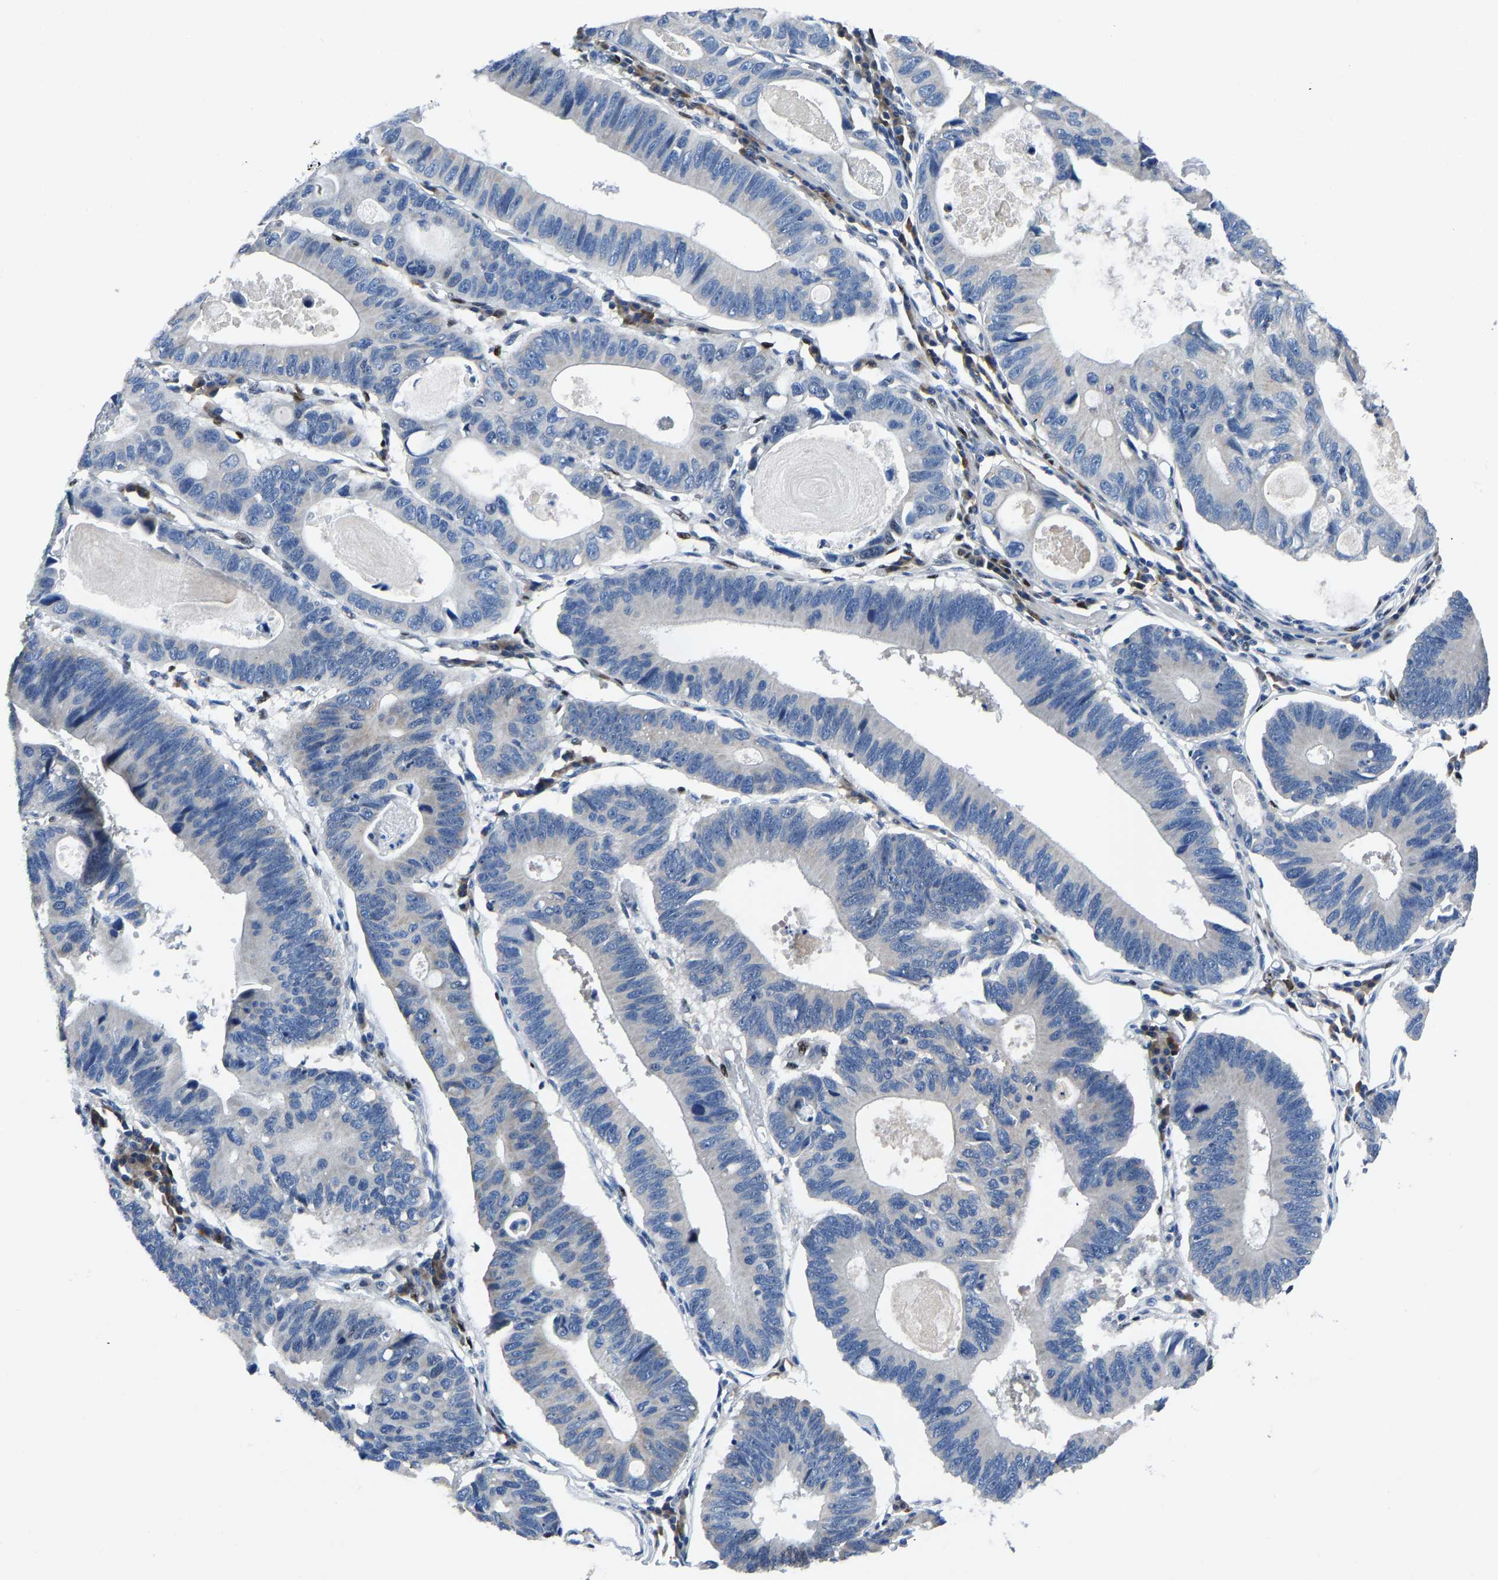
{"staining": {"intensity": "negative", "quantity": "none", "location": "none"}, "tissue": "stomach cancer", "cell_type": "Tumor cells", "image_type": "cancer", "snomed": [{"axis": "morphology", "description": "Adenocarcinoma, NOS"}, {"axis": "topography", "description": "Stomach"}], "caption": "Immunohistochemistry image of neoplastic tissue: human stomach adenocarcinoma stained with DAB displays no significant protein positivity in tumor cells.", "gene": "EGR1", "patient": {"sex": "male", "age": 59}}